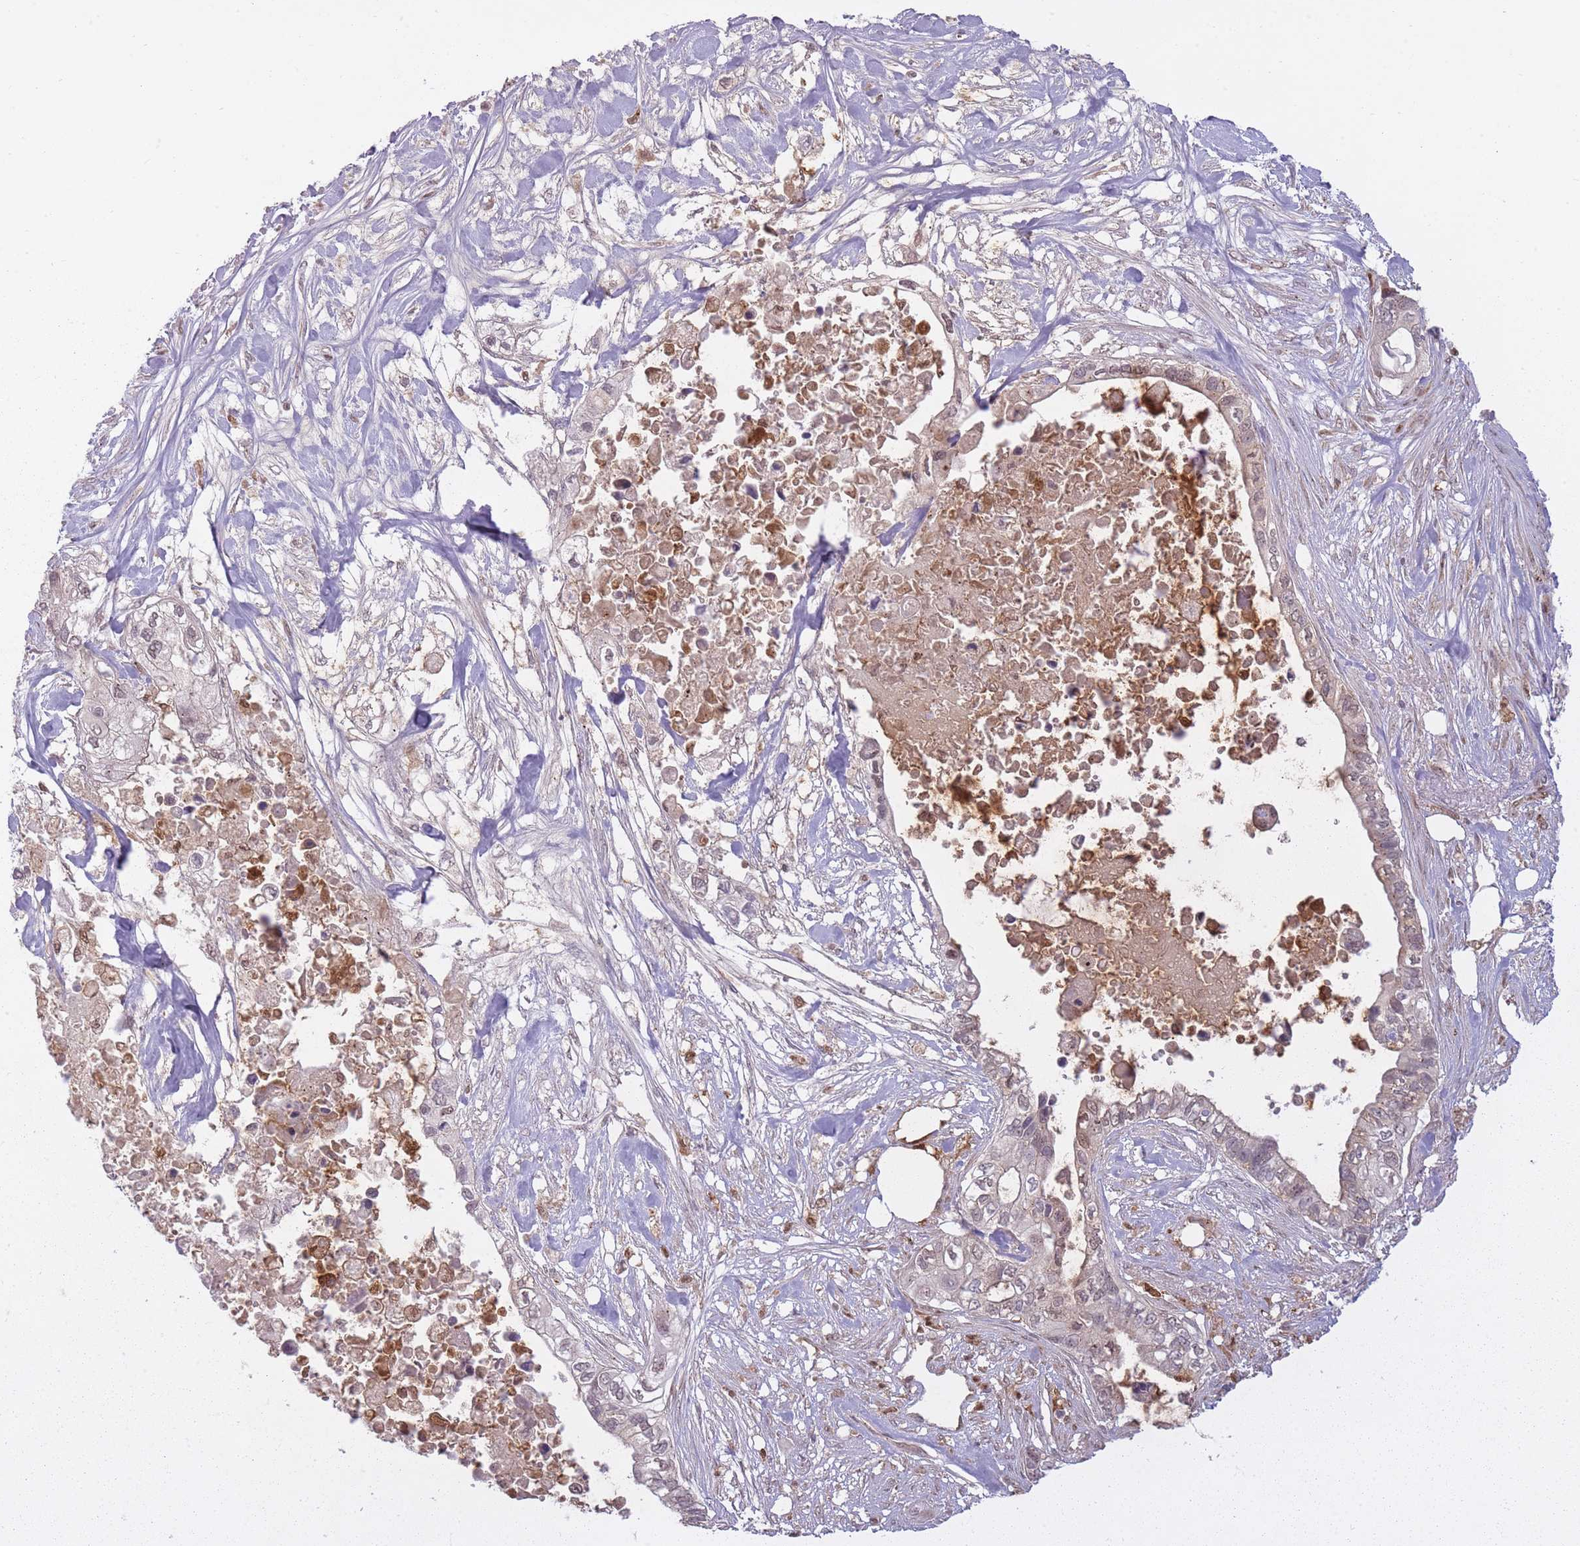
{"staining": {"intensity": "weak", "quantity": "<25%", "location": "cytoplasmic/membranous"}, "tissue": "pancreatic cancer", "cell_type": "Tumor cells", "image_type": "cancer", "snomed": [{"axis": "morphology", "description": "Adenocarcinoma, NOS"}, {"axis": "topography", "description": "Pancreas"}], "caption": "IHC micrograph of neoplastic tissue: pancreatic cancer stained with DAB (3,3'-diaminobenzidine) reveals no significant protein staining in tumor cells.", "gene": "LGALS9", "patient": {"sex": "female", "age": 63}}